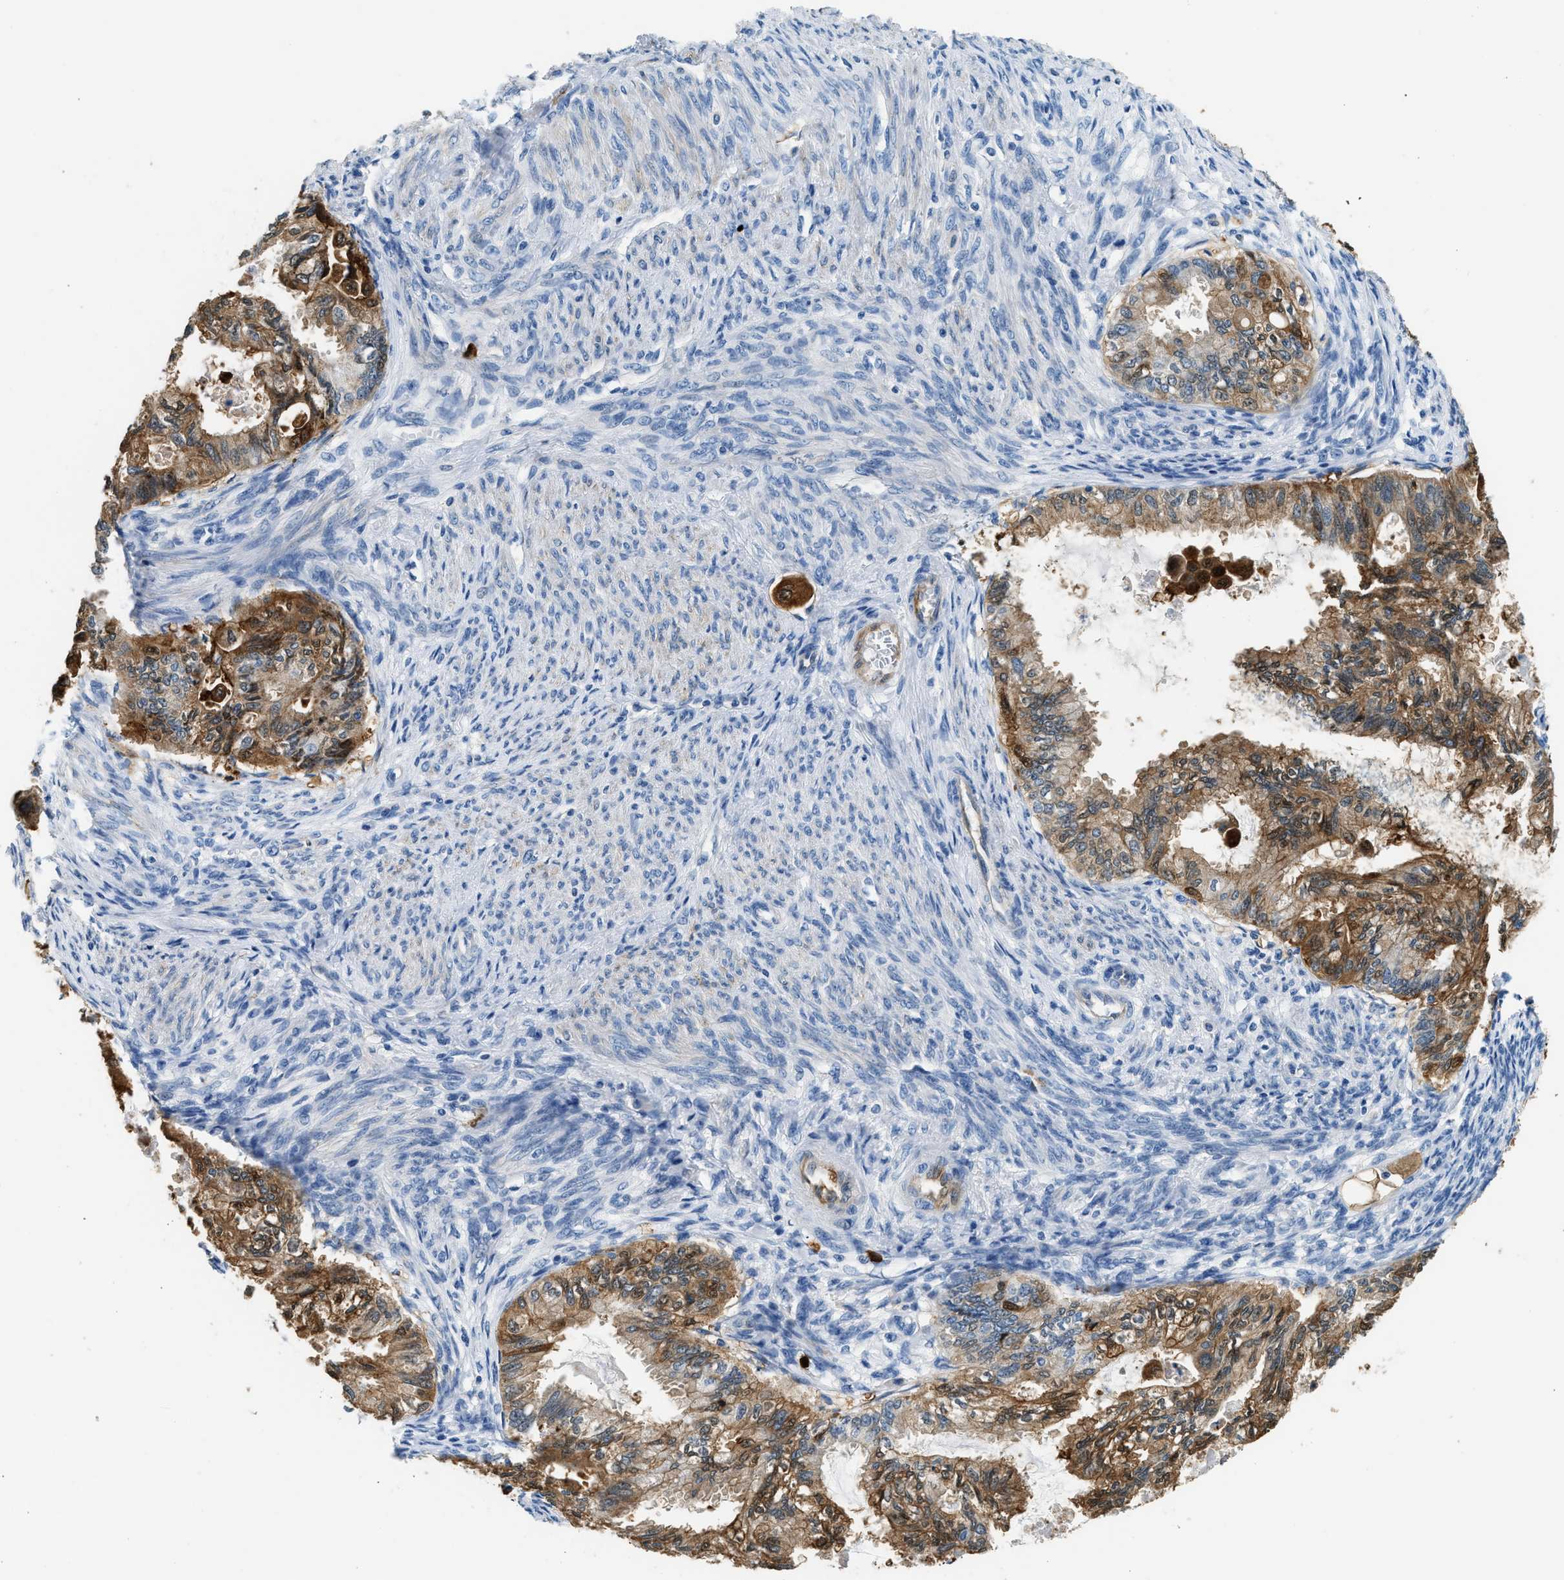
{"staining": {"intensity": "moderate", "quantity": ">75%", "location": "cytoplasmic/membranous"}, "tissue": "cervical cancer", "cell_type": "Tumor cells", "image_type": "cancer", "snomed": [{"axis": "morphology", "description": "Normal tissue, NOS"}, {"axis": "morphology", "description": "Adenocarcinoma, NOS"}, {"axis": "topography", "description": "Cervix"}, {"axis": "topography", "description": "Endometrium"}], "caption": "DAB immunohistochemical staining of human cervical cancer displays moderate cytoplasmic/membranous protein expression in about >75% of tumor cells.", "gene": "ANXA3", "patient": {"sex": "female", "age": 86}}